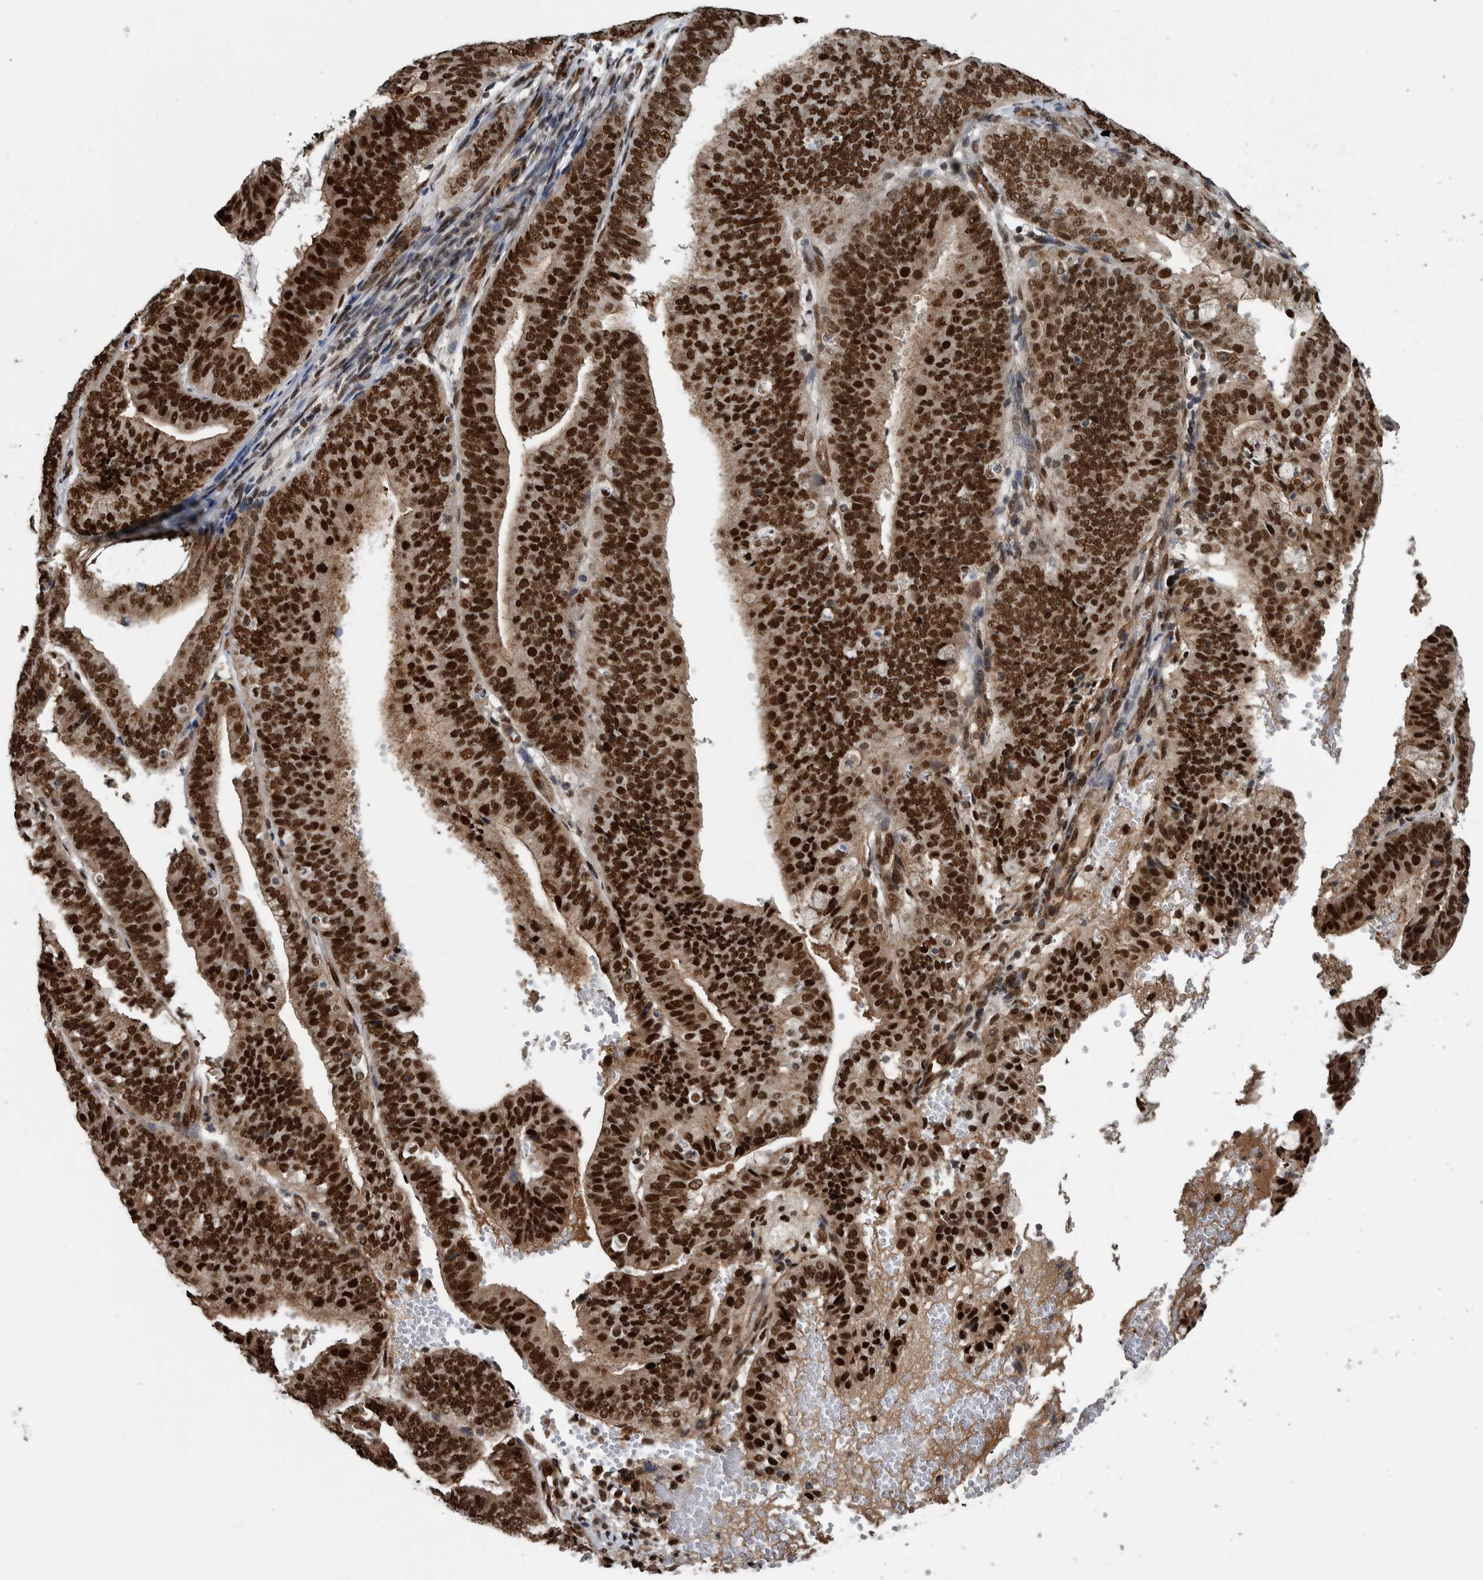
{"staining": {"intensity": "strong", "quantity": ">75%", "location": "cytoplasmic/membranous,nuclear"}, "tissue": "endometrial cancer", "cell_type": "Tumor cells", "image_type": "cancer", "snomed": [{"axis": "morphology", "description": "Adenocarcinoma, NOS"}, {"axis": "topography", "description": "Endometrium"}], "caption": "Brown immunohistochemical staining in endometrial cancer exhibits strong cytoplasmic/membranous and nuclear expression in about >75% of tumor cells. The staining was performed using DAB (3,3'-diaminobenzidine) to visualize the protein expression in brown, while the nuclei were stained in blue with hematoxylin (Magnification: 20x).", "gene": "FAM135B", "patient": {"sex": "female", "age": 63}}